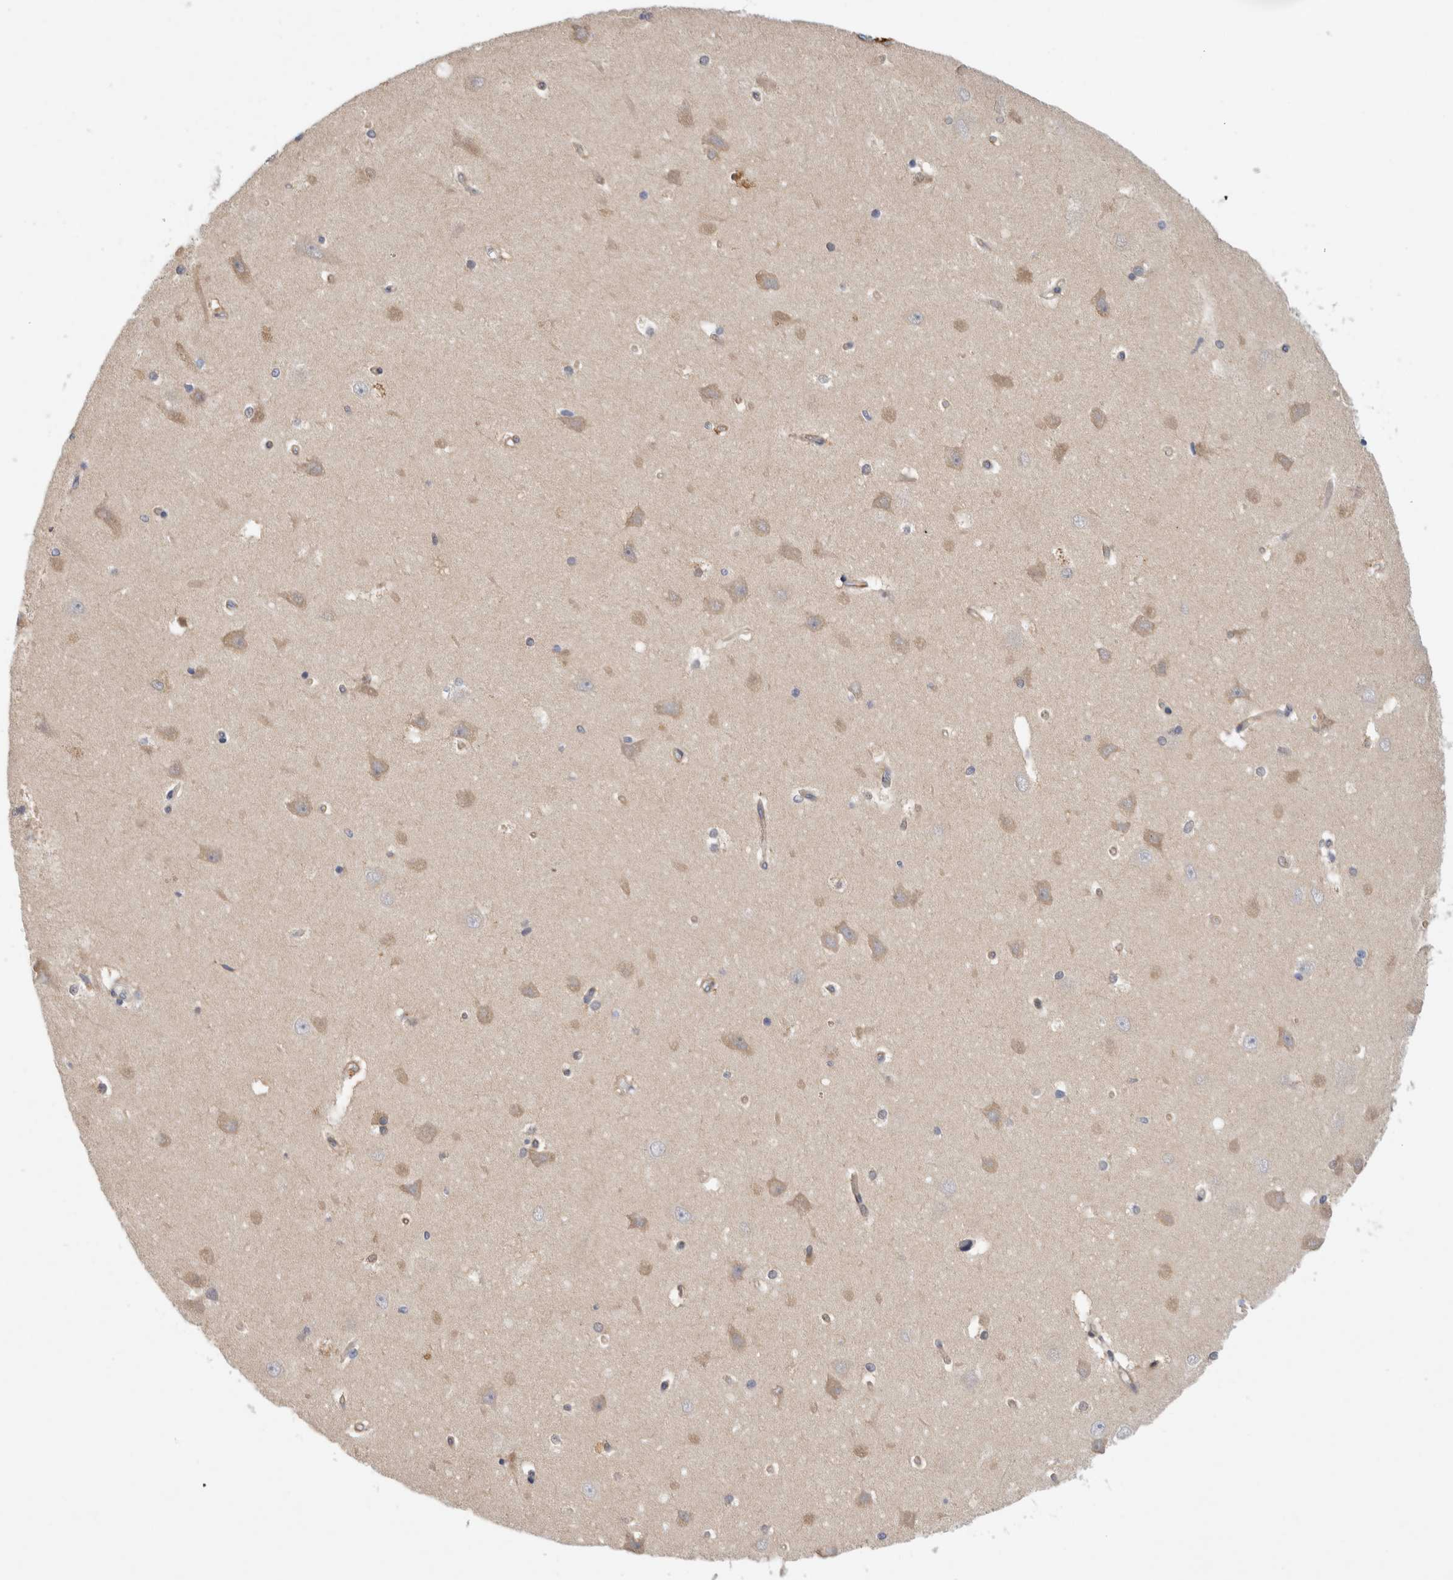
{"staining": {"intensity": "moderate", "quantity": "<25%", "location": "cytoplasmic/membranous,nuclear"}, "tissue": "hippocampus", "cell_type": "Glial cells", "image_type": "normal", "snomed": [{"axis": "morphology", "description": "Normal tissue, NOS"}, {"axis": "topography", "description": "Hippocampus"}], "caption": "Normal hippocampus exhibits moderate cytoplasmic/membranous,nuclear positivity in approximately <25% of glial cells, visualized by immunohistochemistry.", "gene": "PGM1", "patient": {"sex": "male", "age": 45}}